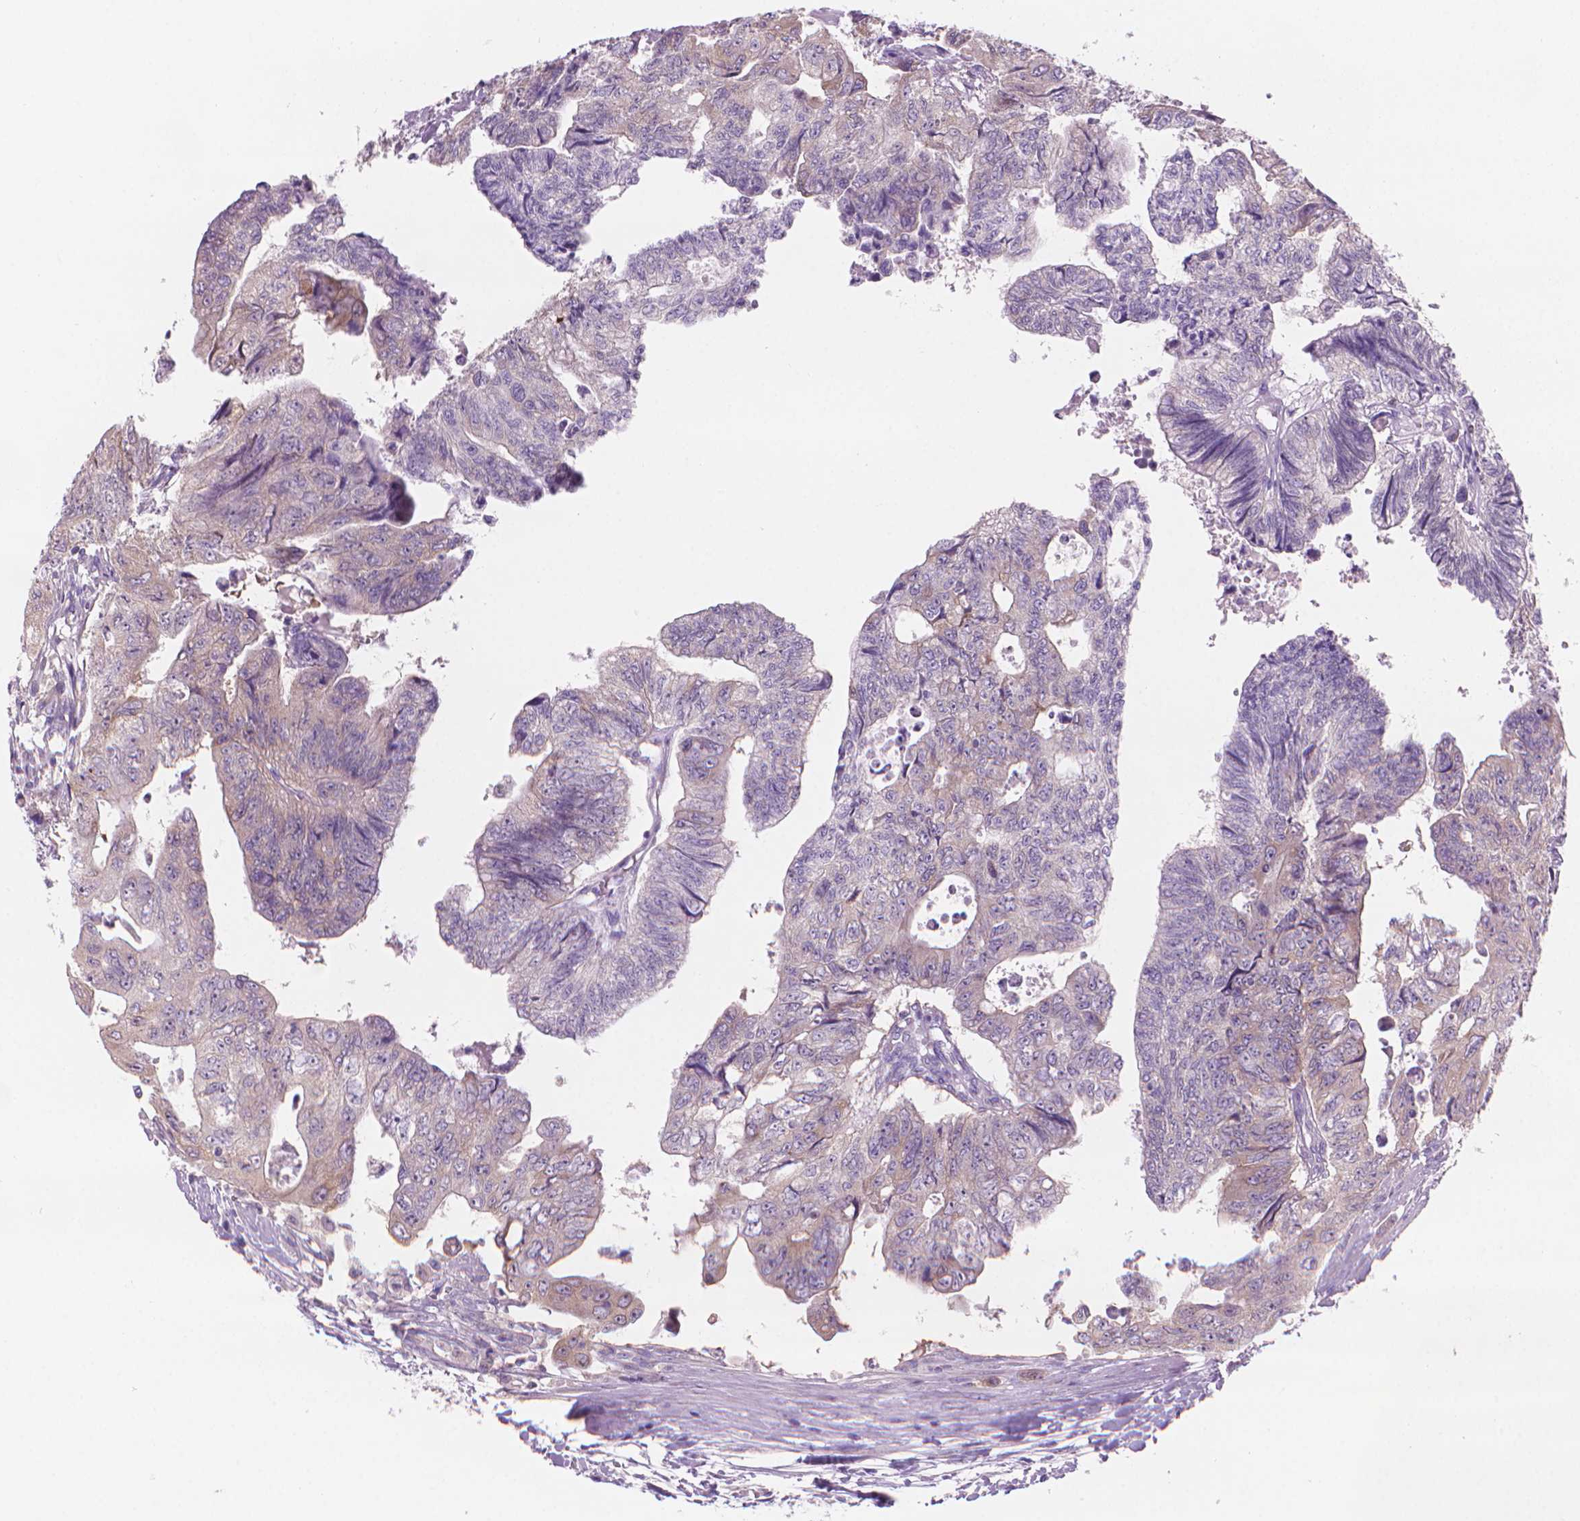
{"staining": {"intensity": "weak", "quantity": "<25%", "location": "cytoplasmic/membranous"}, "tissue": "colorectal cancer", "cell_type": "Tumor cells", "image_type": "cancer", "snomed": [{"axis": "morphology", "description": "Adenocarcinoma, NOS"}, {"axis": "topography", "description": "Colon"}], "caption": "A micrograph of human colorectal cancer (adenocarcinoma) is negative for staining in tumor cells.", "gene": "ENSG00000187186", "patient": {"sex": "male", "age": 57}}